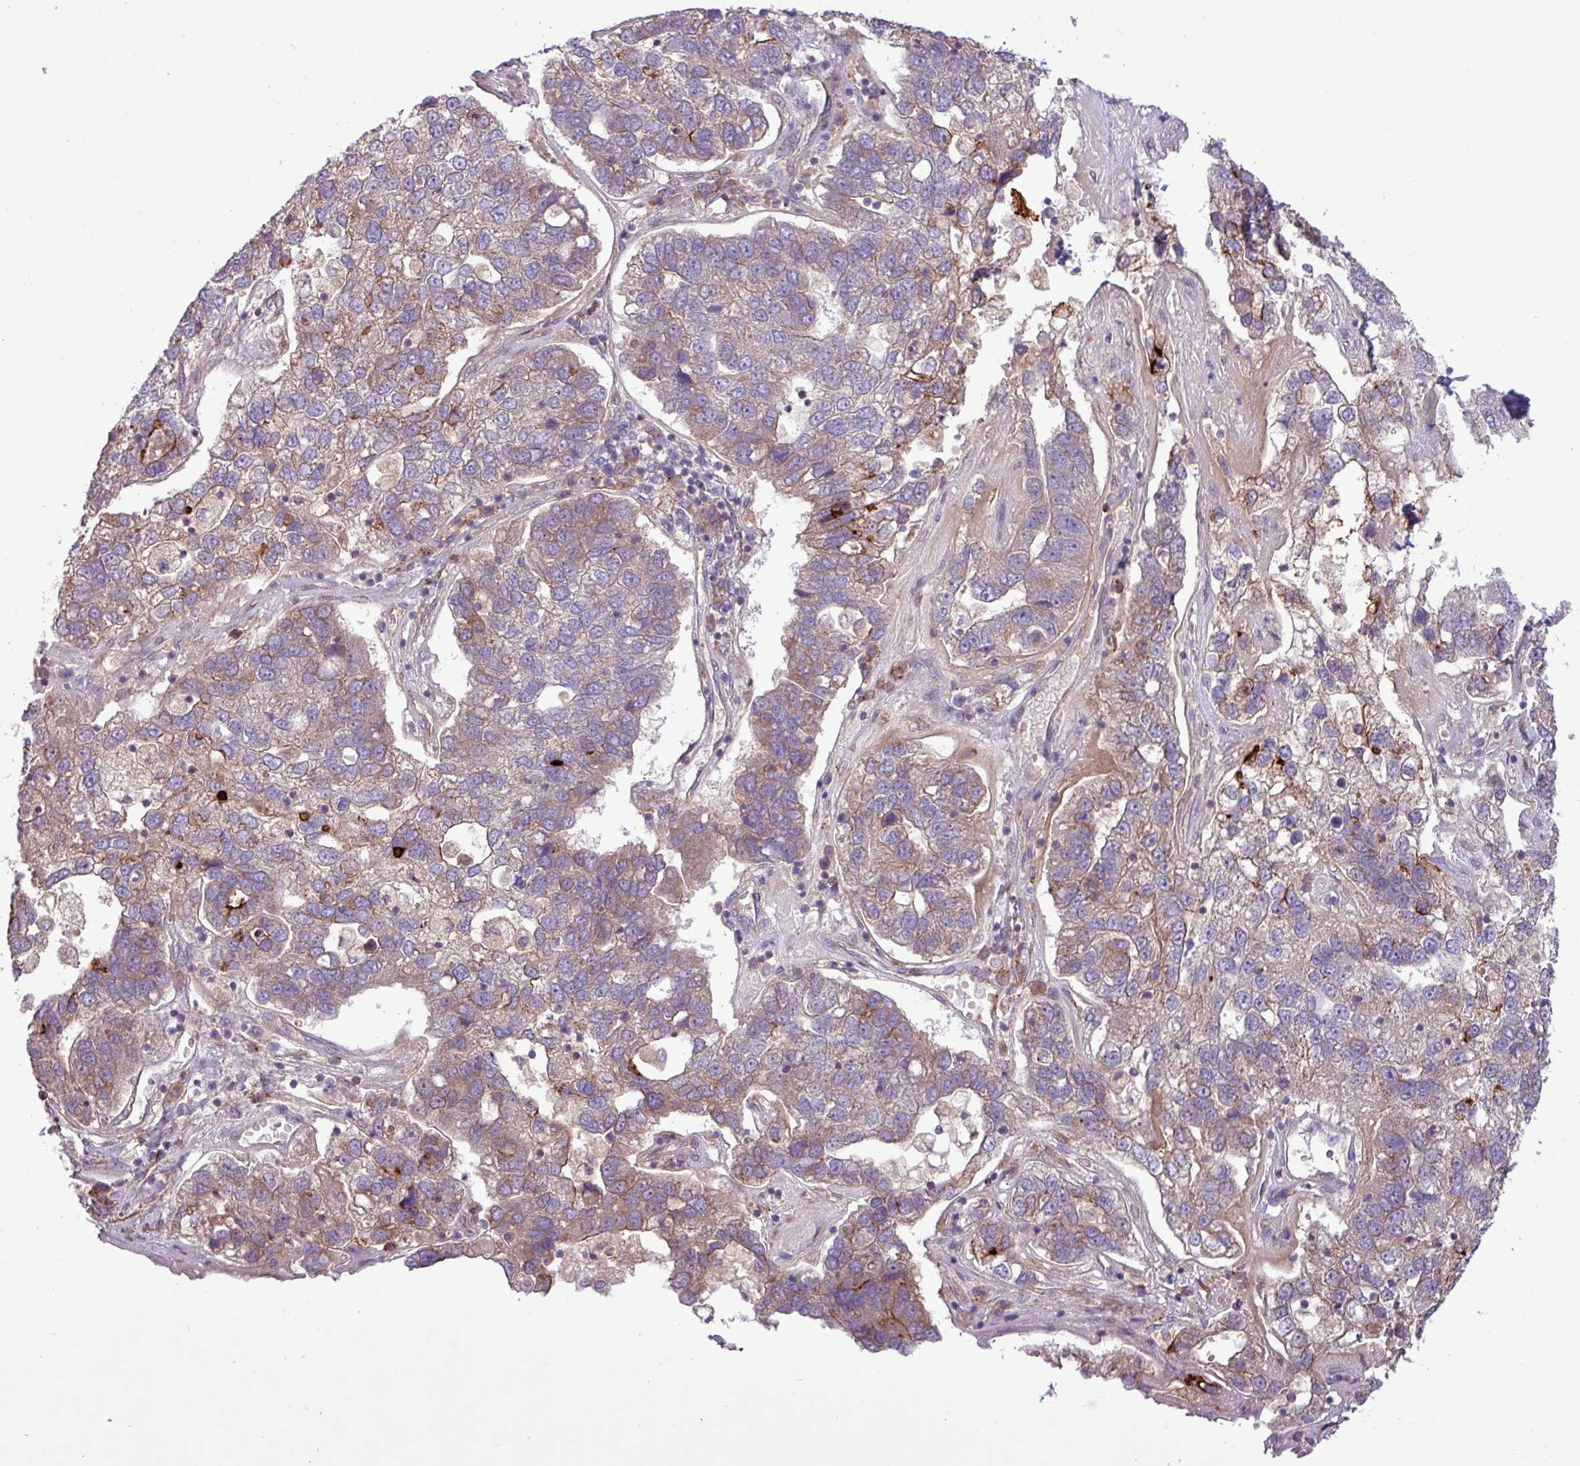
{"staining": {"intensity": "weak", "quantity": "25%-75%", "location": "cytoplasmic/membranous"}, "tissue": "pancreatic cancer", "cell_type": "Tumor cells", "image_type": "cancer", "snomed": [{"axis": "morphology", "description": "Adenocarcinoma, NOS"}, {"axis": "topography", "description": "Pancreas"}], "caption": "Protein positivity by IHC shows weak cytoplasmic/membranous staining in about 25%-75% of tumor cells in pancreatic cancer.", "gene": "RAB19", "patient": {"sex": "female", "age": 61}}